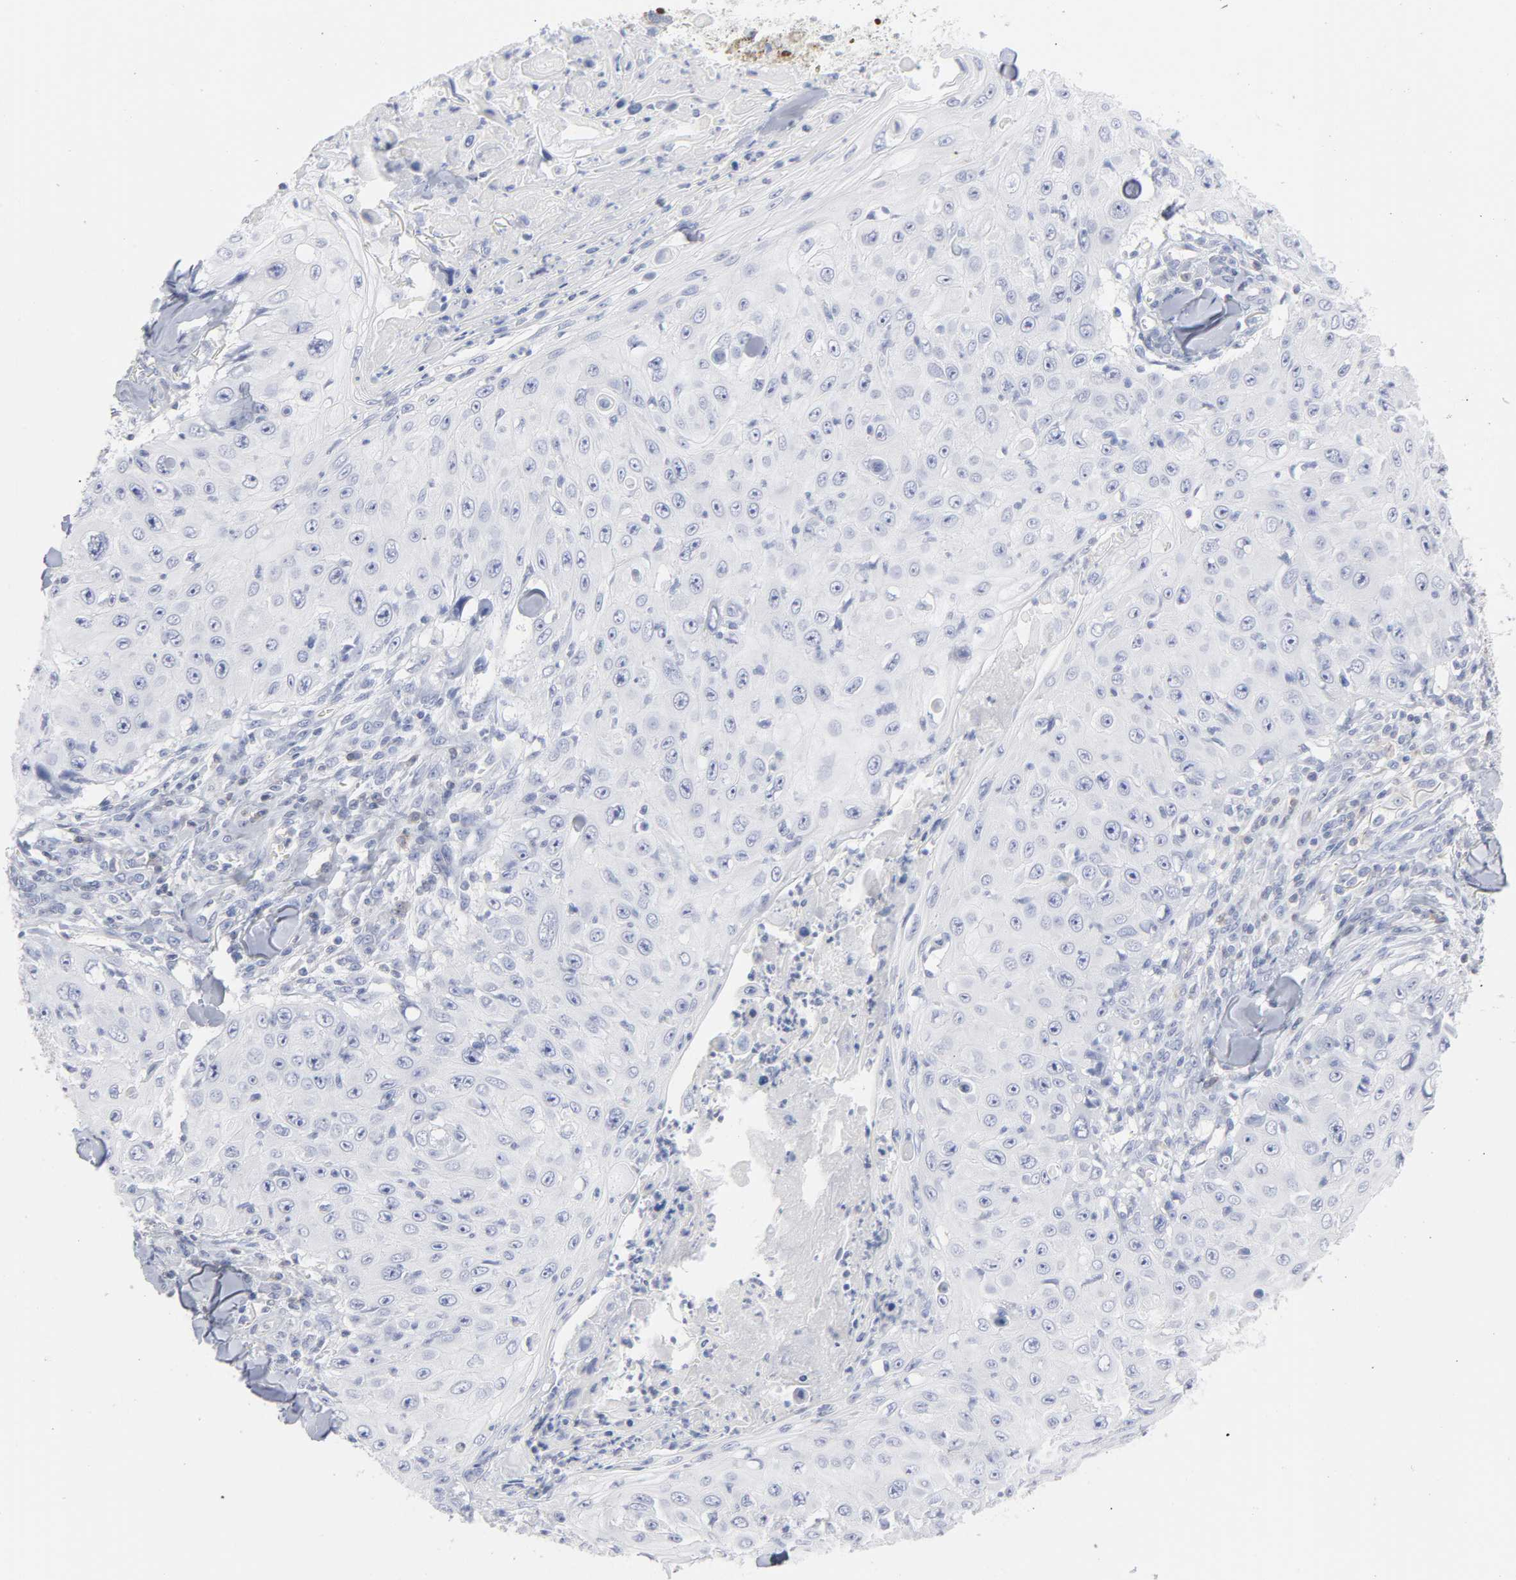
{"staining": {"intensity": "negative", "quantity": "none", "location": "none"}, "tissue": "skin cancer", "cell_type": "Tumor cells", "image_type": "cancer", "snomed": [{"axis": "morphology", "description": "Squamous cell carcinoma, NOS"}, {"axis": "topography", "description": "Skin"}], "caption": "Squamous cell carcinoma (skin) stained for a protein using immunohistochemistry exhibits no staining tumor cells.", "gene": "P2RY8", "patient": {"sex": "male", "age": 86}}